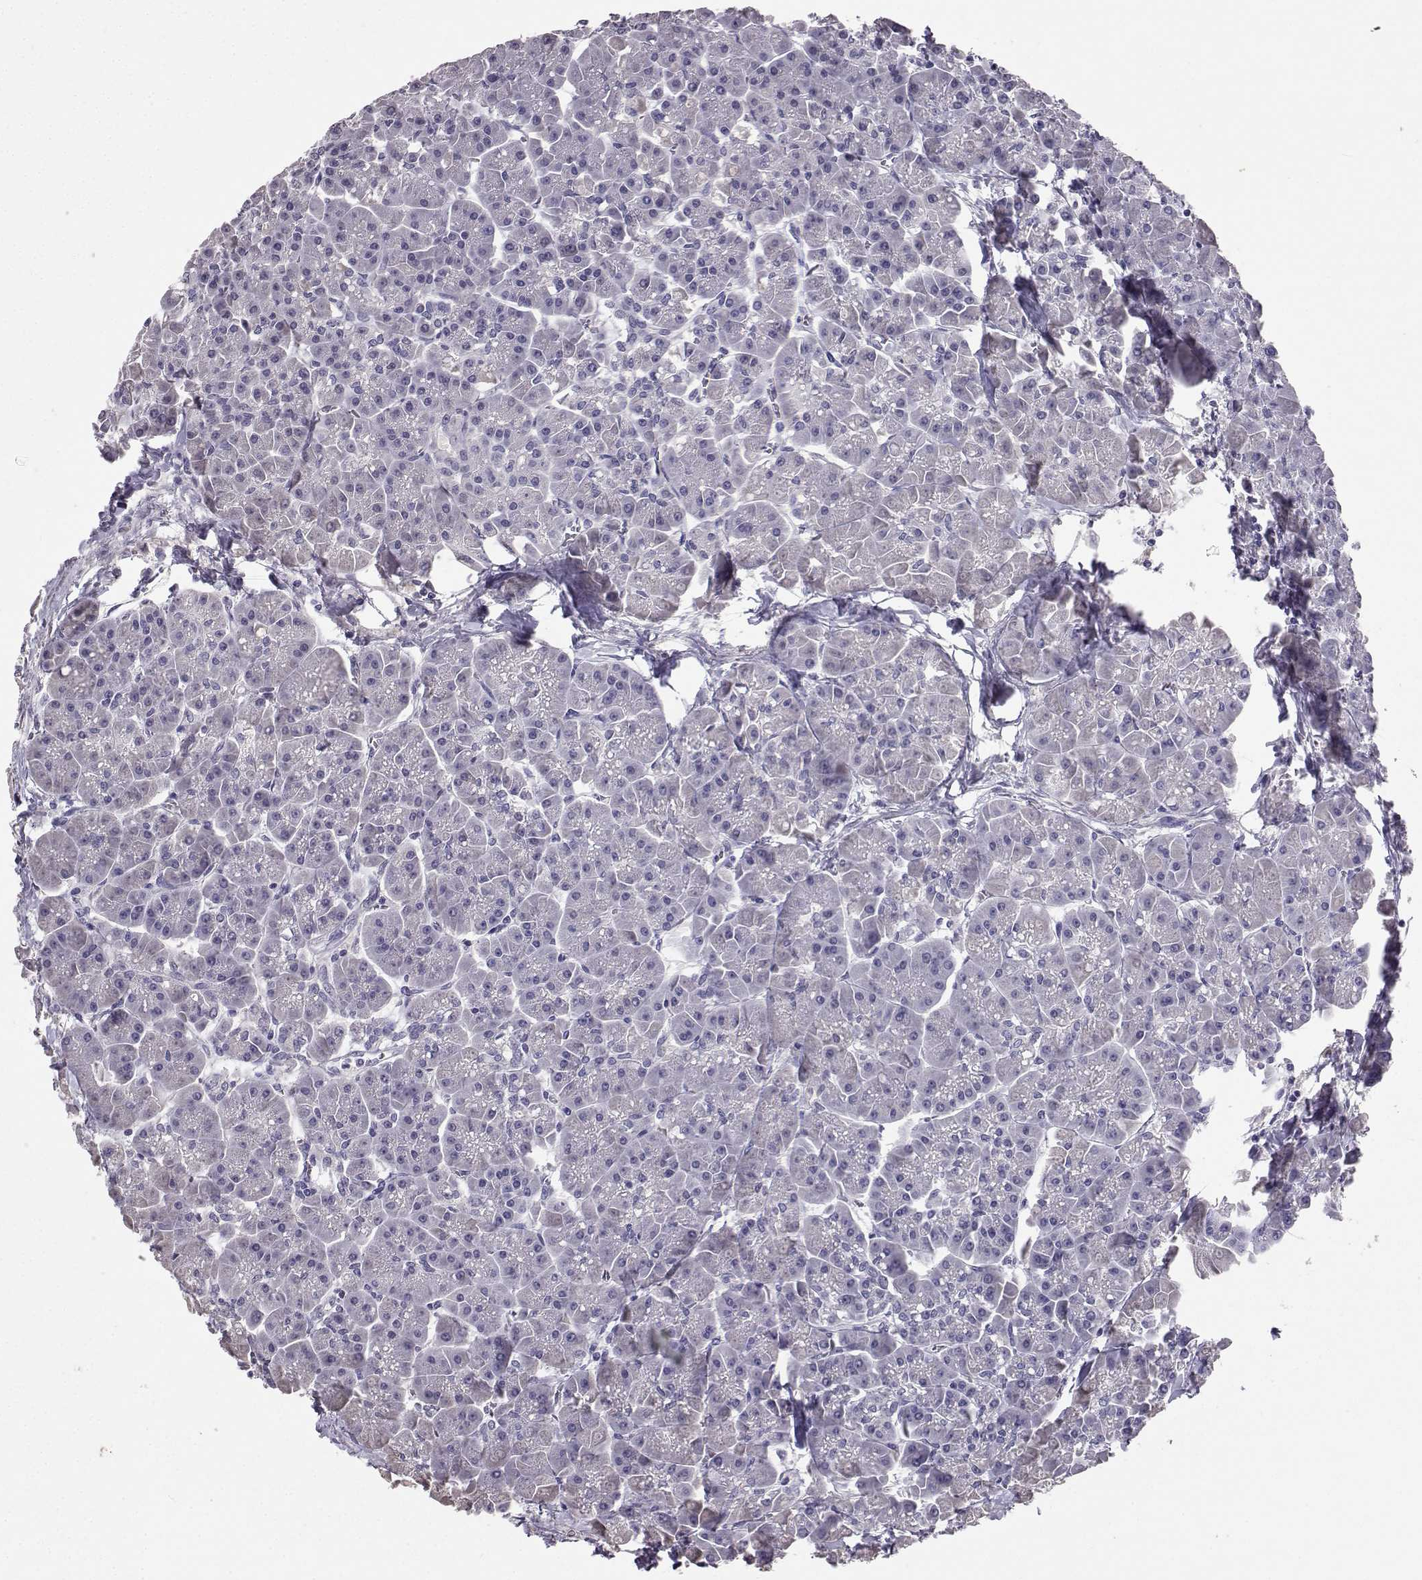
{"staining": {"intensity": "negative", "quantity": "none", "location": "none"}, "tissue": "pancreas", "cell_type": "Exocrine glandular cells", "image_type": "normal", "snomed": [{"axis": "morphology", "description": "Normal tissue, NOS"}, {"axis": "topography", "description": "Pancreas"}], "caption": "DAB immunohistochemical staining of normal human pancreas shows no significant expression in exocrine glandular cells.", "gene": "SPAG11A", "patient": {"sex": "male", "age": 70}}